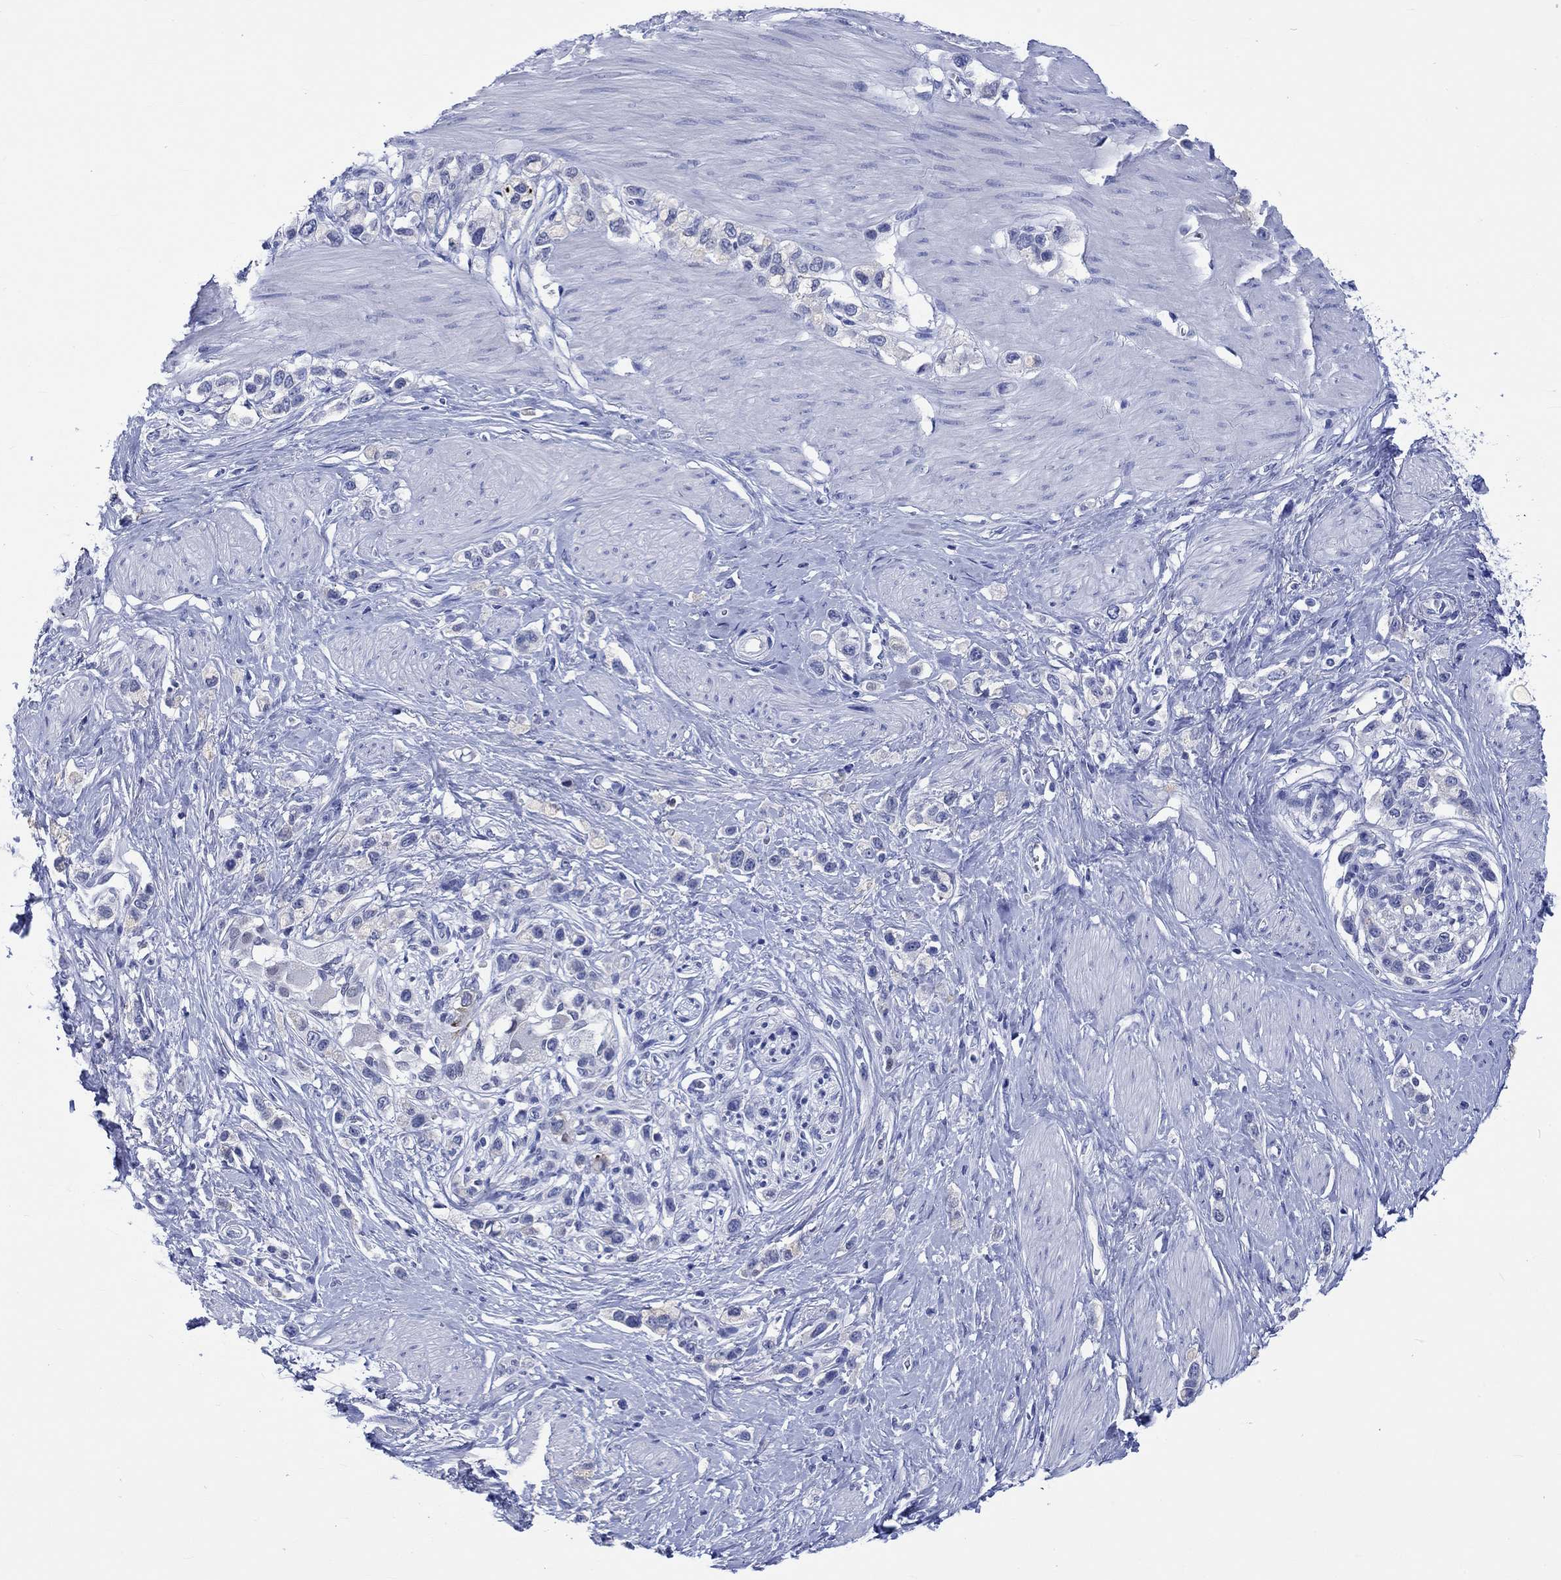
{"staining": {"intensity": "negative", "quantity": "none", "location": "none"}, "tissue": "stomach cancer", "cell_type": "Tumor cells", "image_type": "cancer", "snomed": [{"axis": "morphology", "description": "Normal tissue, NOS"}, {"axis": "morphology", "description": "Adenocarcinoma, NOS"}, {"axis": "morphology", "description": "Adenocarcinoma, High grade"}, {"axis": "topography", "description": "Stomach, upper"}, {"axis": "topography", "description": "Stomach"}], "caption": "High magnification brightfield microscopy of stomach cancer (adenocarcinoma) stained with DAB (3,3'-diaminobenzidine) (brown) and counterstained with hematoxylin (blue): tumor cells show no significant positivity.", "gene": "KLHL33", "patient": {"sex": "female", "age": 65}}